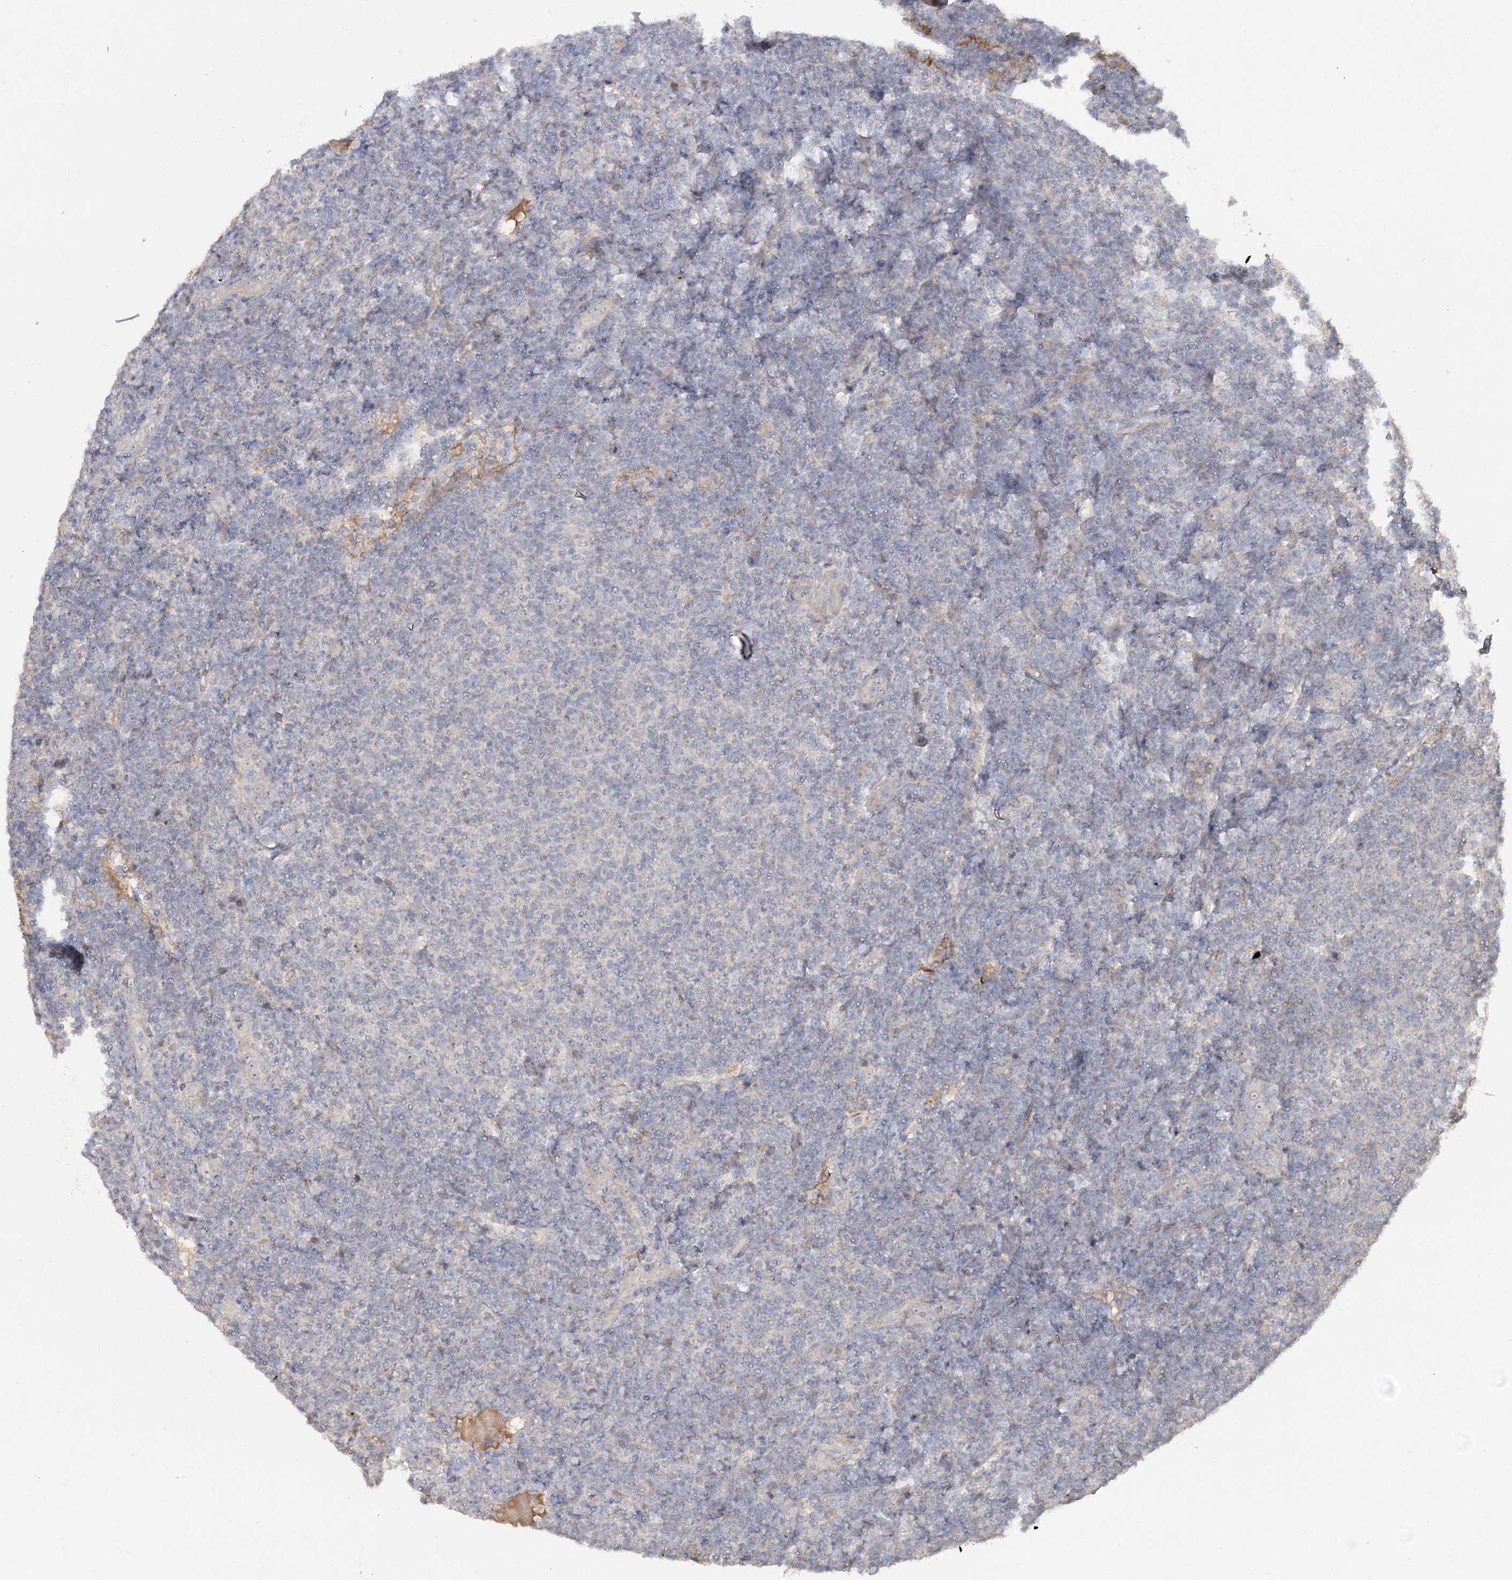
{"staining": {"intensity": "negative", "quantity": "none", "location": "none"}, "tissue": "lymphoma", "cell_type": "Tumor cells", "image_type": "cancer", "snomed": [{"axis": "morphology", "description": "Malignant lymphoma, non-Hodgkin's type, Low grade"}, {"axis": "topography", "description": "Lymph node"}], "caption": "Immunohistochemical staining of low-grade malignant lymphoma, non-Hodgkin's type displays no significant staining in tumor cells. Brightfield microscopy of IHC stained with DAB (3,3'-diaminobenzidine) (brown) and hematoxylin (blue), captured at high magnification.", "gene": "ANGPTL5", "patient": {"sex": "male", "age": 66}}